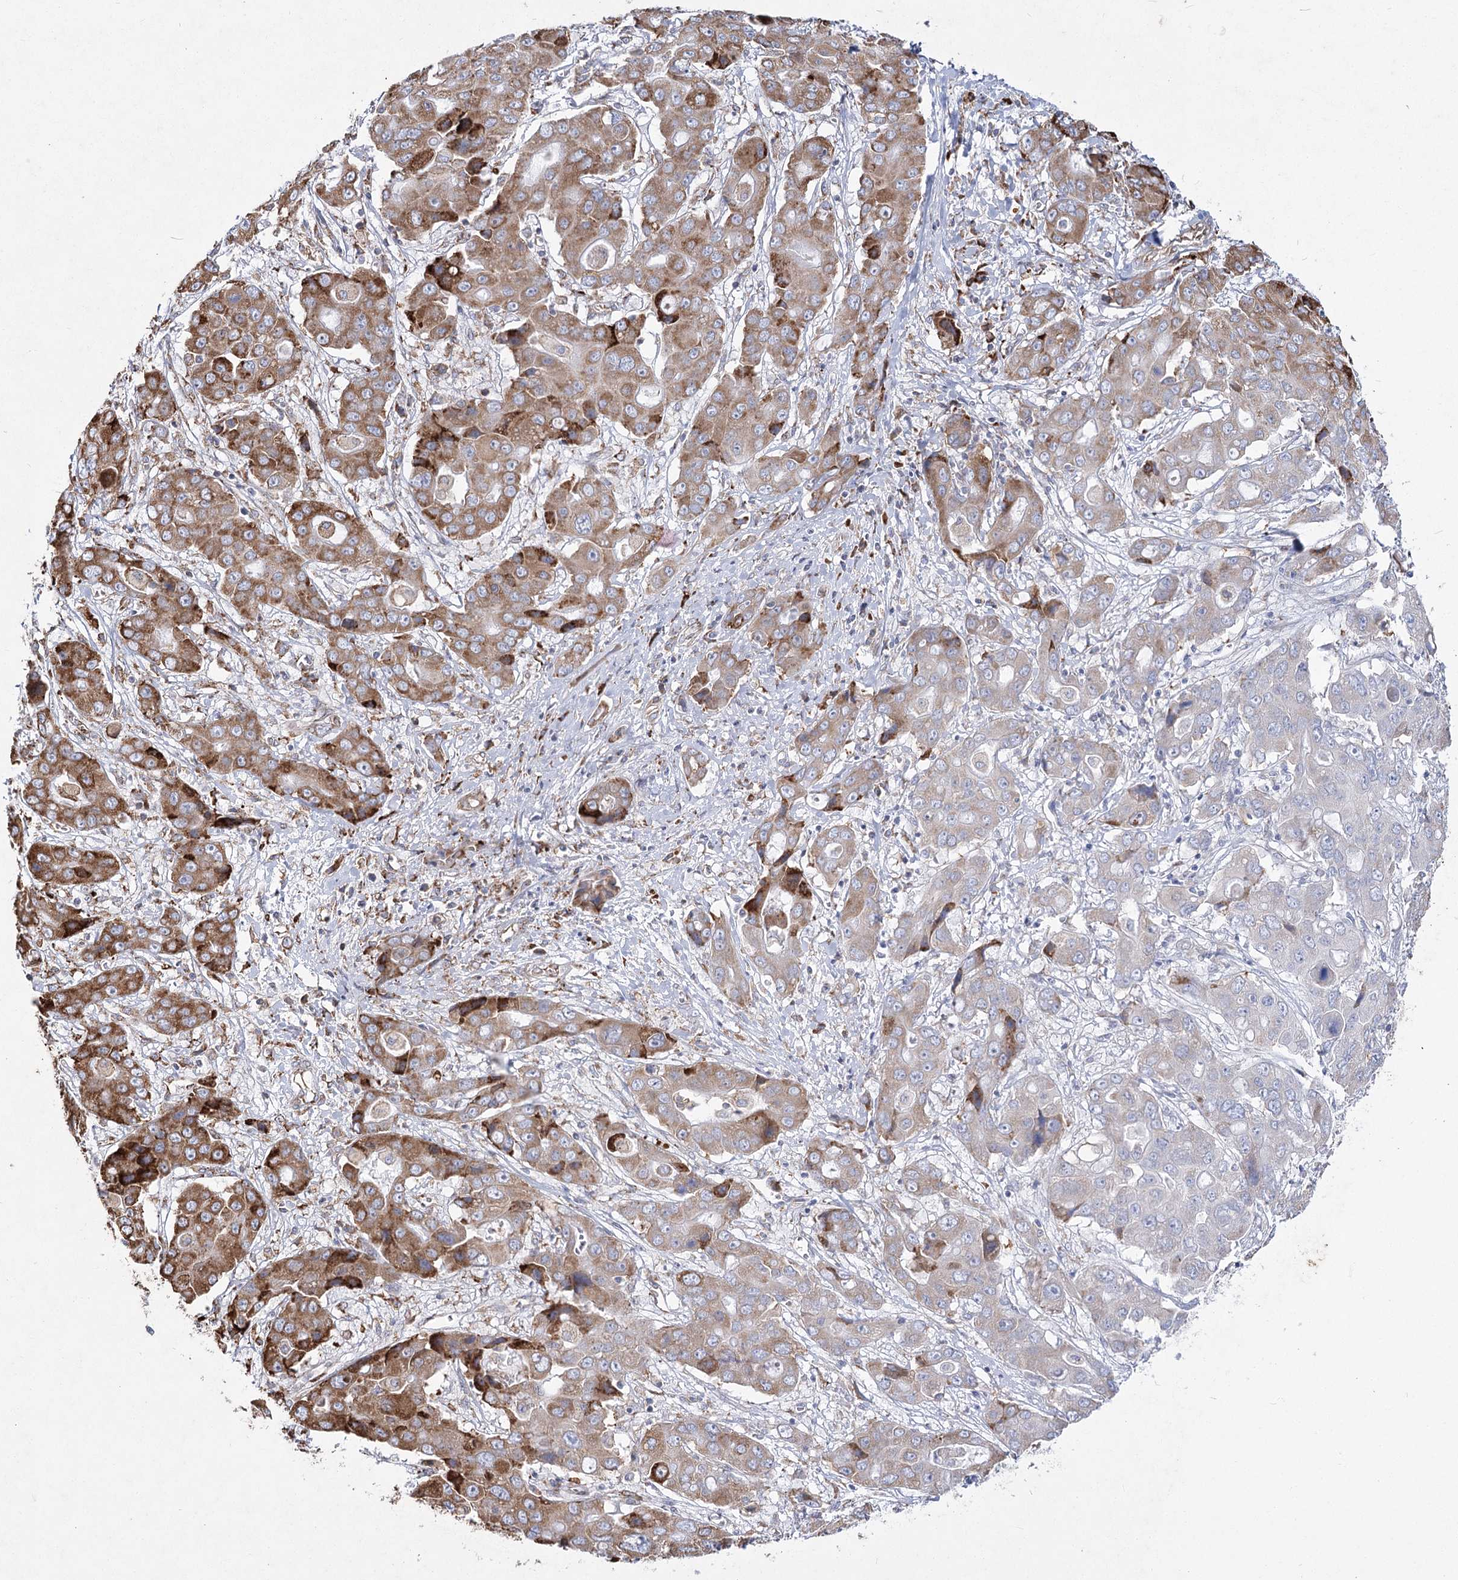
{"staining": {"intensity": "moderate", "quantity": "25%-75%", "location": "cytoplasmic/membranous"}, "tissue": "liver cancer", "cell_type": "Tumor cells", "image_type": "cancer", "snomed": [{"axis": "morphology", "description": "Cholangiocarcinoma"}, {"axis": "topography", "description": "Liver"}], "caption": "A brown stain shows moderate cytoplasmic/membranous expression of a protein in human cholangiocarcinoma (liver) tumor cells.", "gene": "NHLRC2", "patient": {"sex": "male", "age": 67}}